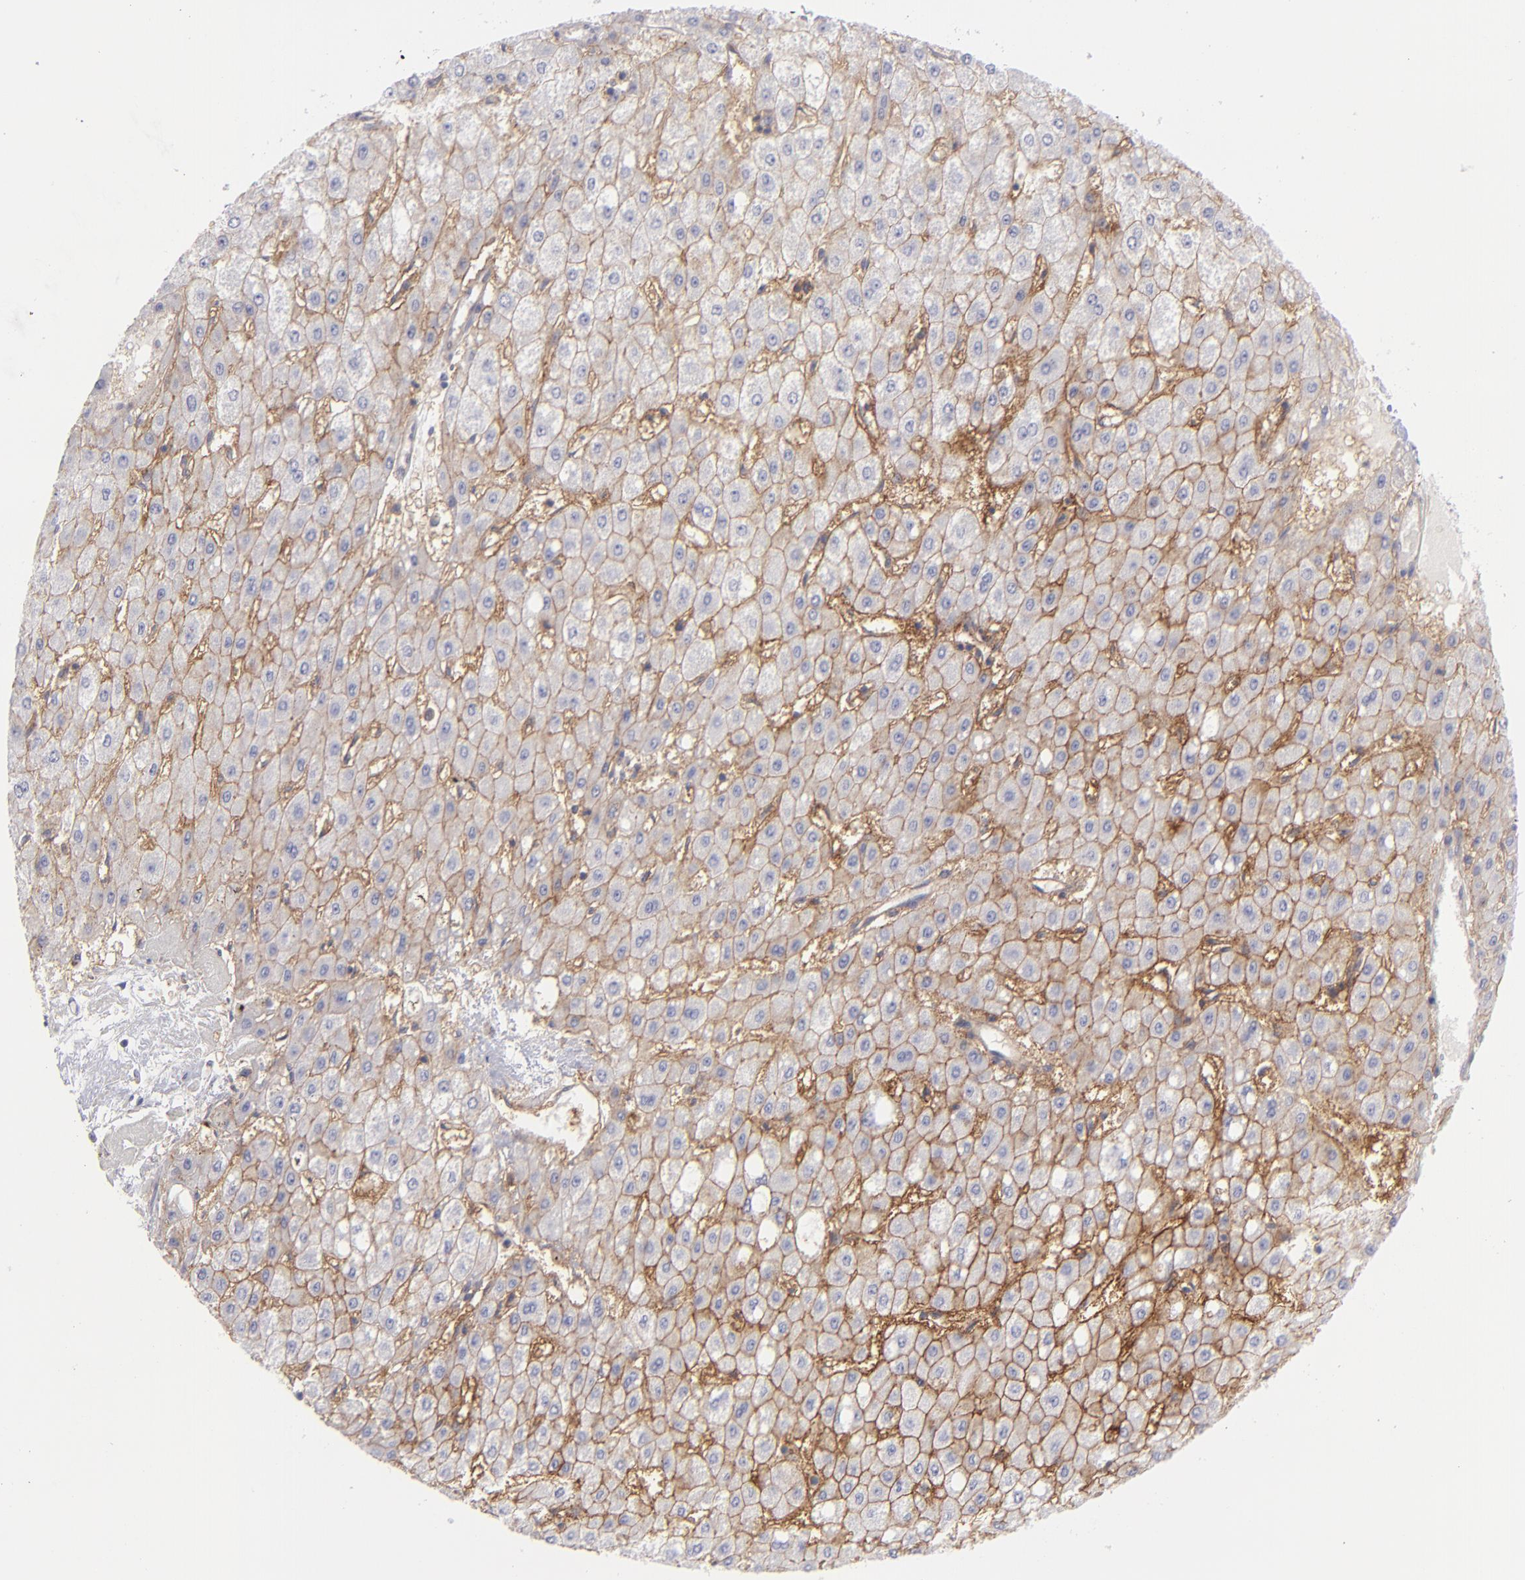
{"staining": {"intensity": "moderate", "quantity": ">75%", "location": "cytoplasmic/membranous"}, "tissue": "liver cancer", "cell_type": "Tumor cells", "image_type": "cancer", "snomed": [{"axis": "morphology", "description": "Carcinoma, Hepatocellular, NOS"}, {"axis": "topography", "description": "Liver"}], "caption": "Hepatocellular carcinoma (liver) stained with immunohistochemistry shows moderate cytoplasmic/membranous positivity in approximately >75% of tumor cells.", "gene": "BSG", "patient": {"sex": "female", "age": 52}}